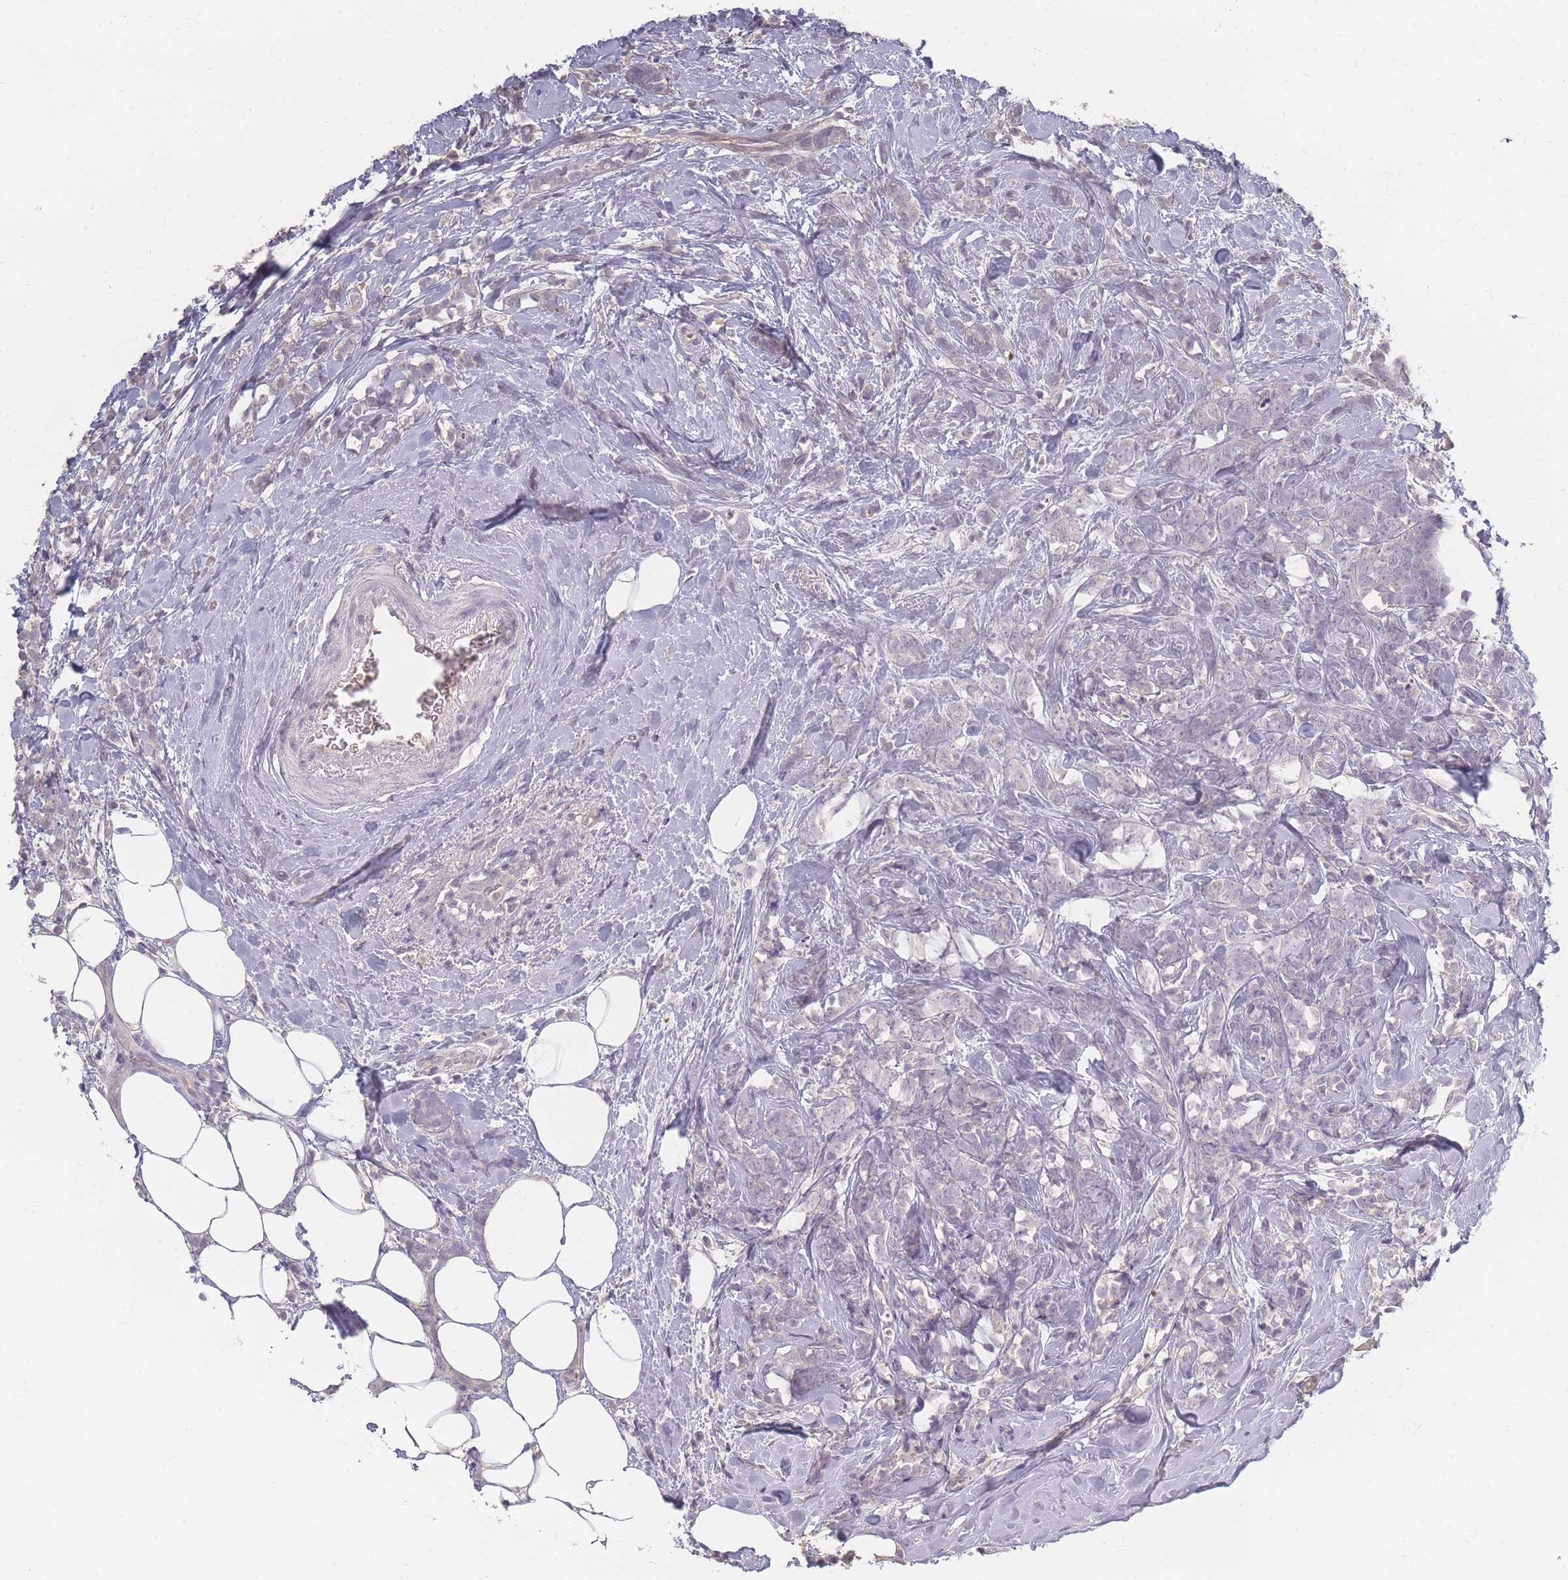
{"staining": {"intensity": "negative", "quantity": "none", "location": "none"}, "tissue": "breast cancer", "cell_type": "Tumor cells", "image_type": "cancer", "snomed": [{"axis": "morphology", "description": "Lobular carcinoma"}, {"axis": "topography", "description": "Breast"}], "caption": "Histopathology image shows no significant protein expression in tumor cells of lobular carcinoma (breast). (DAB immunohistochemistry (IHC), high magnification).", "gene": "RFTN1", "patient": {"sex": "female", "age": 58}}